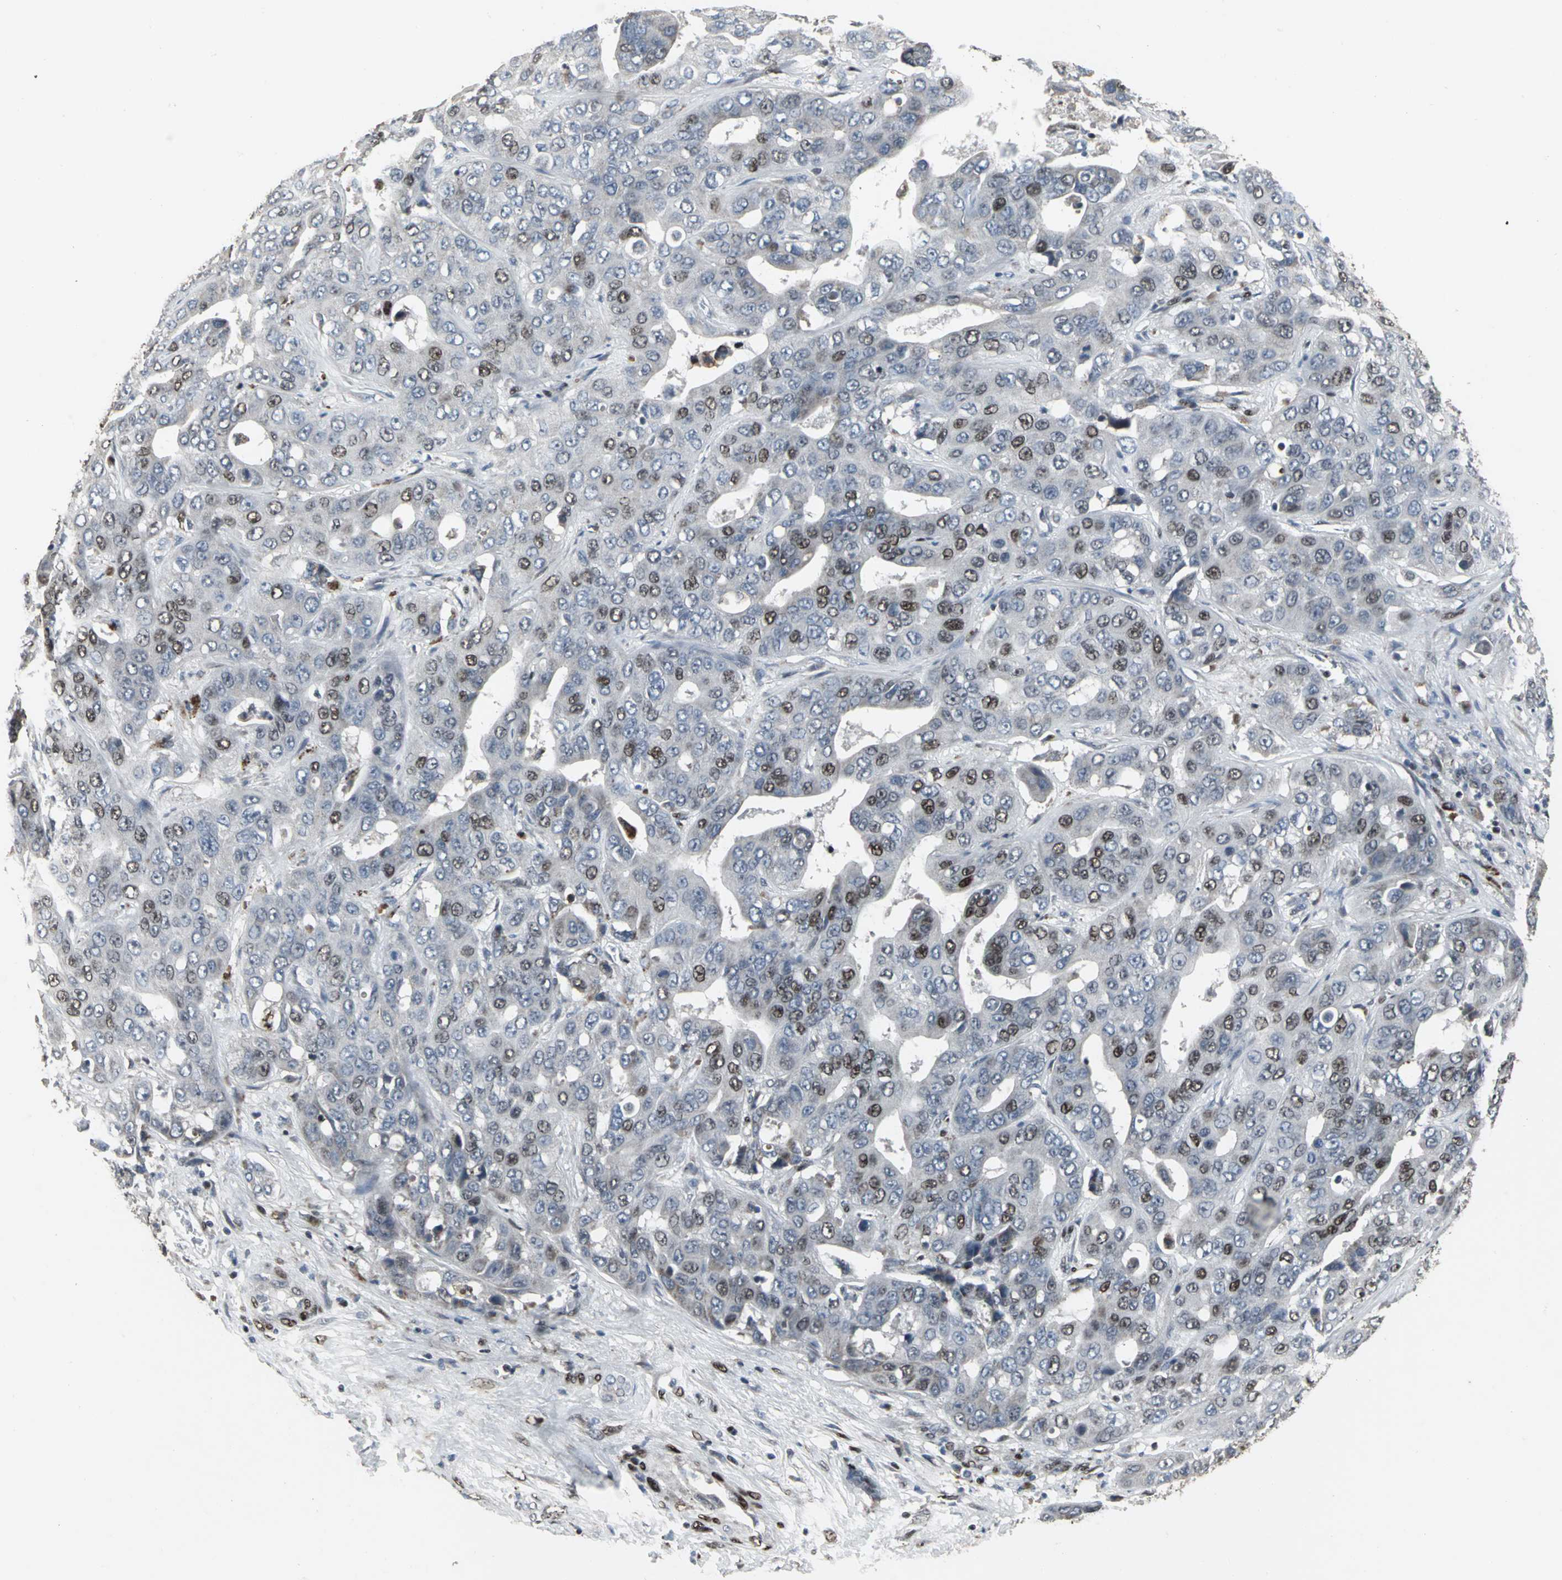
{"staining": {"intensity": "moderate", "quantity": "<25%", "location": "nuclear"}, "tissue": "liver cancer", "cell_type": "Tumor cells", "image_type": "cancer", "snomed": [{"axis": "morphology", "description": "Cholangiocarcinoma"}, {"axis": "topography", "description": "Liver"}], "caption": "Immunohistochemistry (DAB) staining of cholangiocarcinoma (liver) reveals moderate nuclear protein positivity in approximately <25% of tumor cells.", "gene": "SRF", "patient": {"sex": "female", "age": 52}}